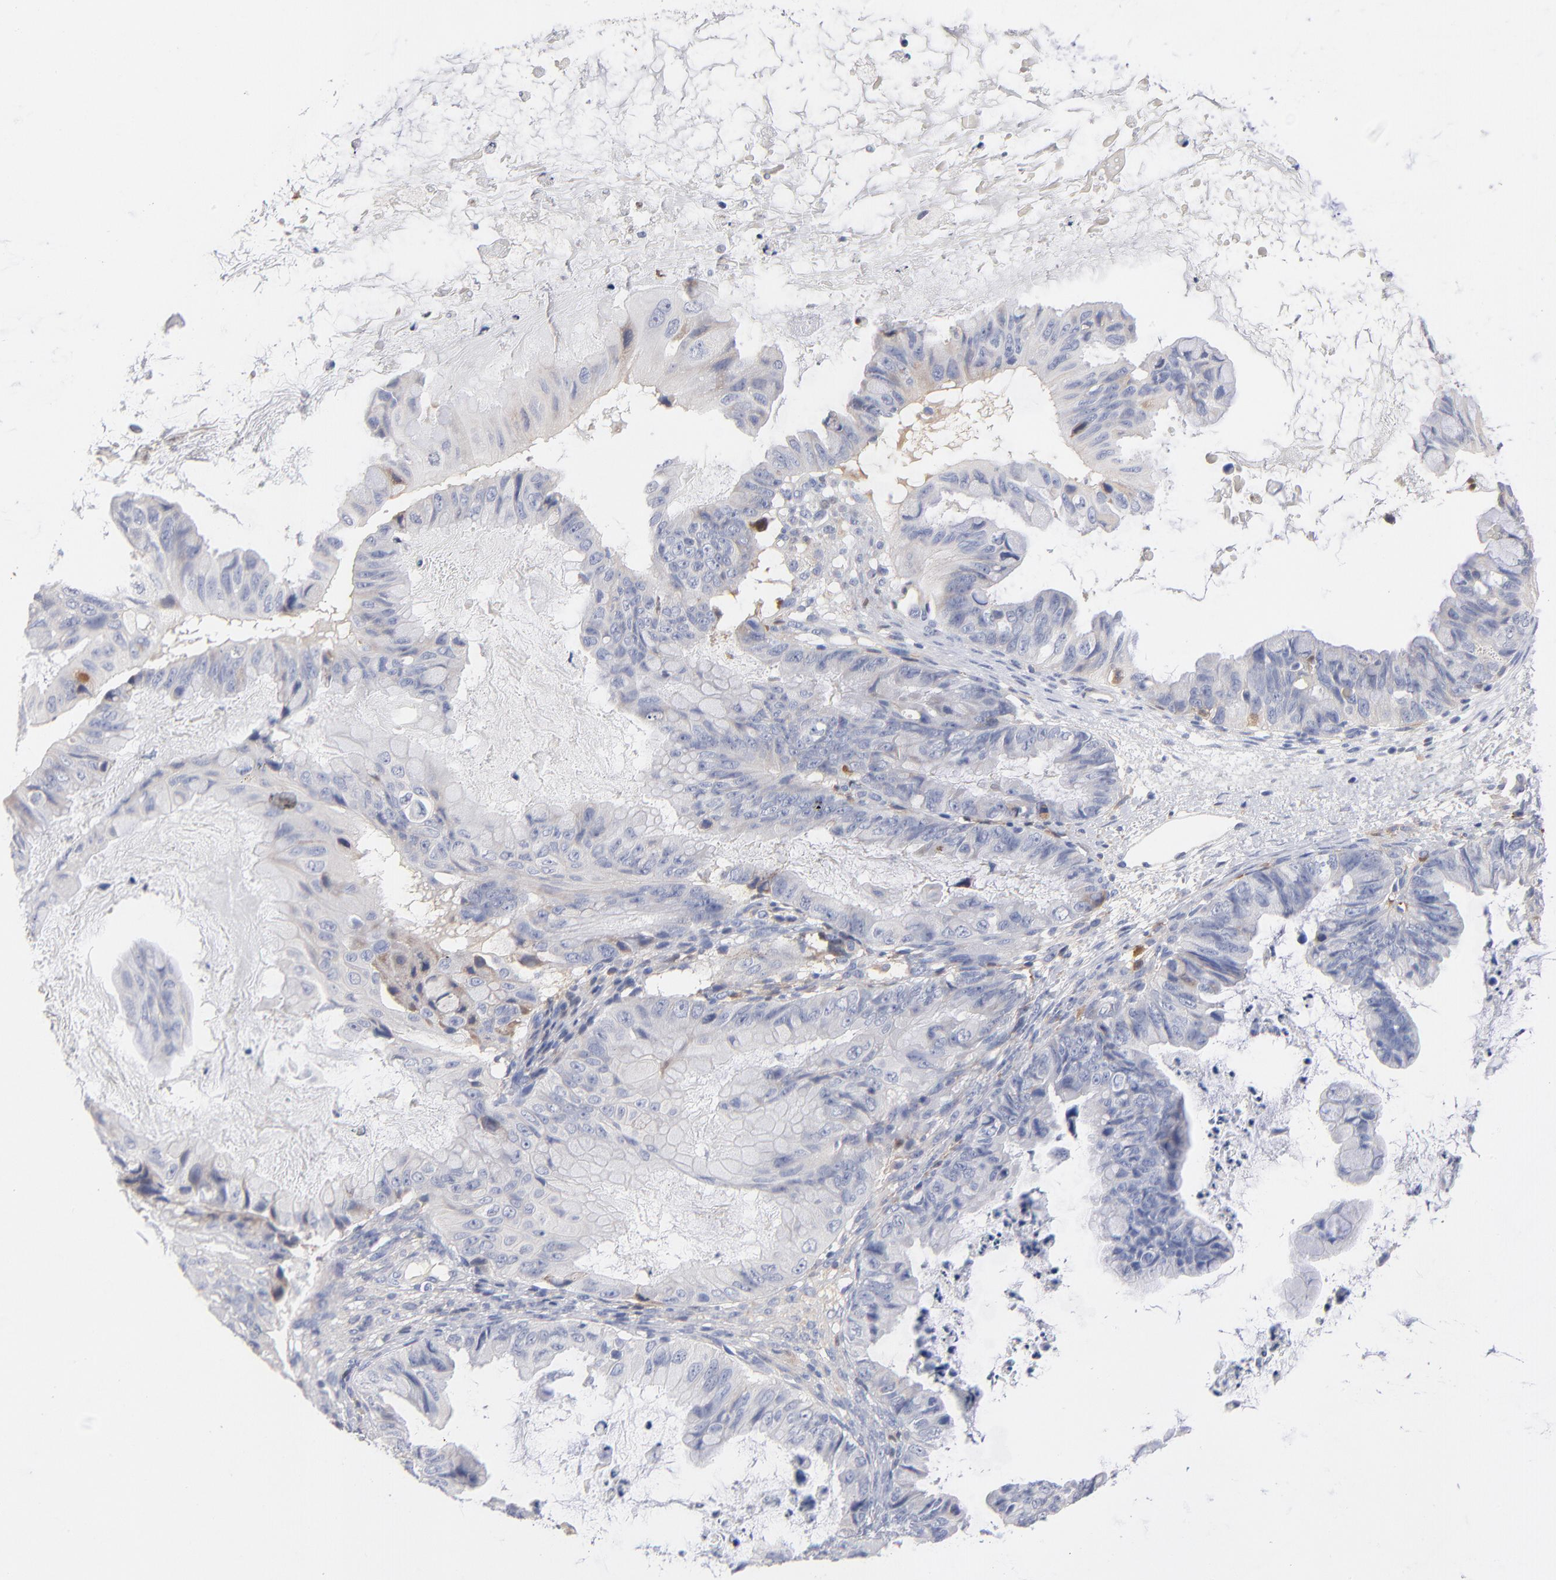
{"staining": {"intensity": "negative", "quantity": "none", "location": "none"}, "tissue": "ovarian cancer", "cell_type": "Tumor cells", "image_type": "cancer", "snomed": [{"axis": "morphology", "description": "Cystadenocarcinoma, mucinous, NOS"}, {"axis": "topography", "description": "Ovary"}], "caption": "High magnification brightfield microscopy of ovarian mucinous cystadenocarcinoma stained with DAB (3,3'-diaminobenzidine) (brown) and counterstained with hematoxylin (blue): tumor cells show no significant staining.", "gene": "F12", "patient": {"sex": "female", "age": 36}}